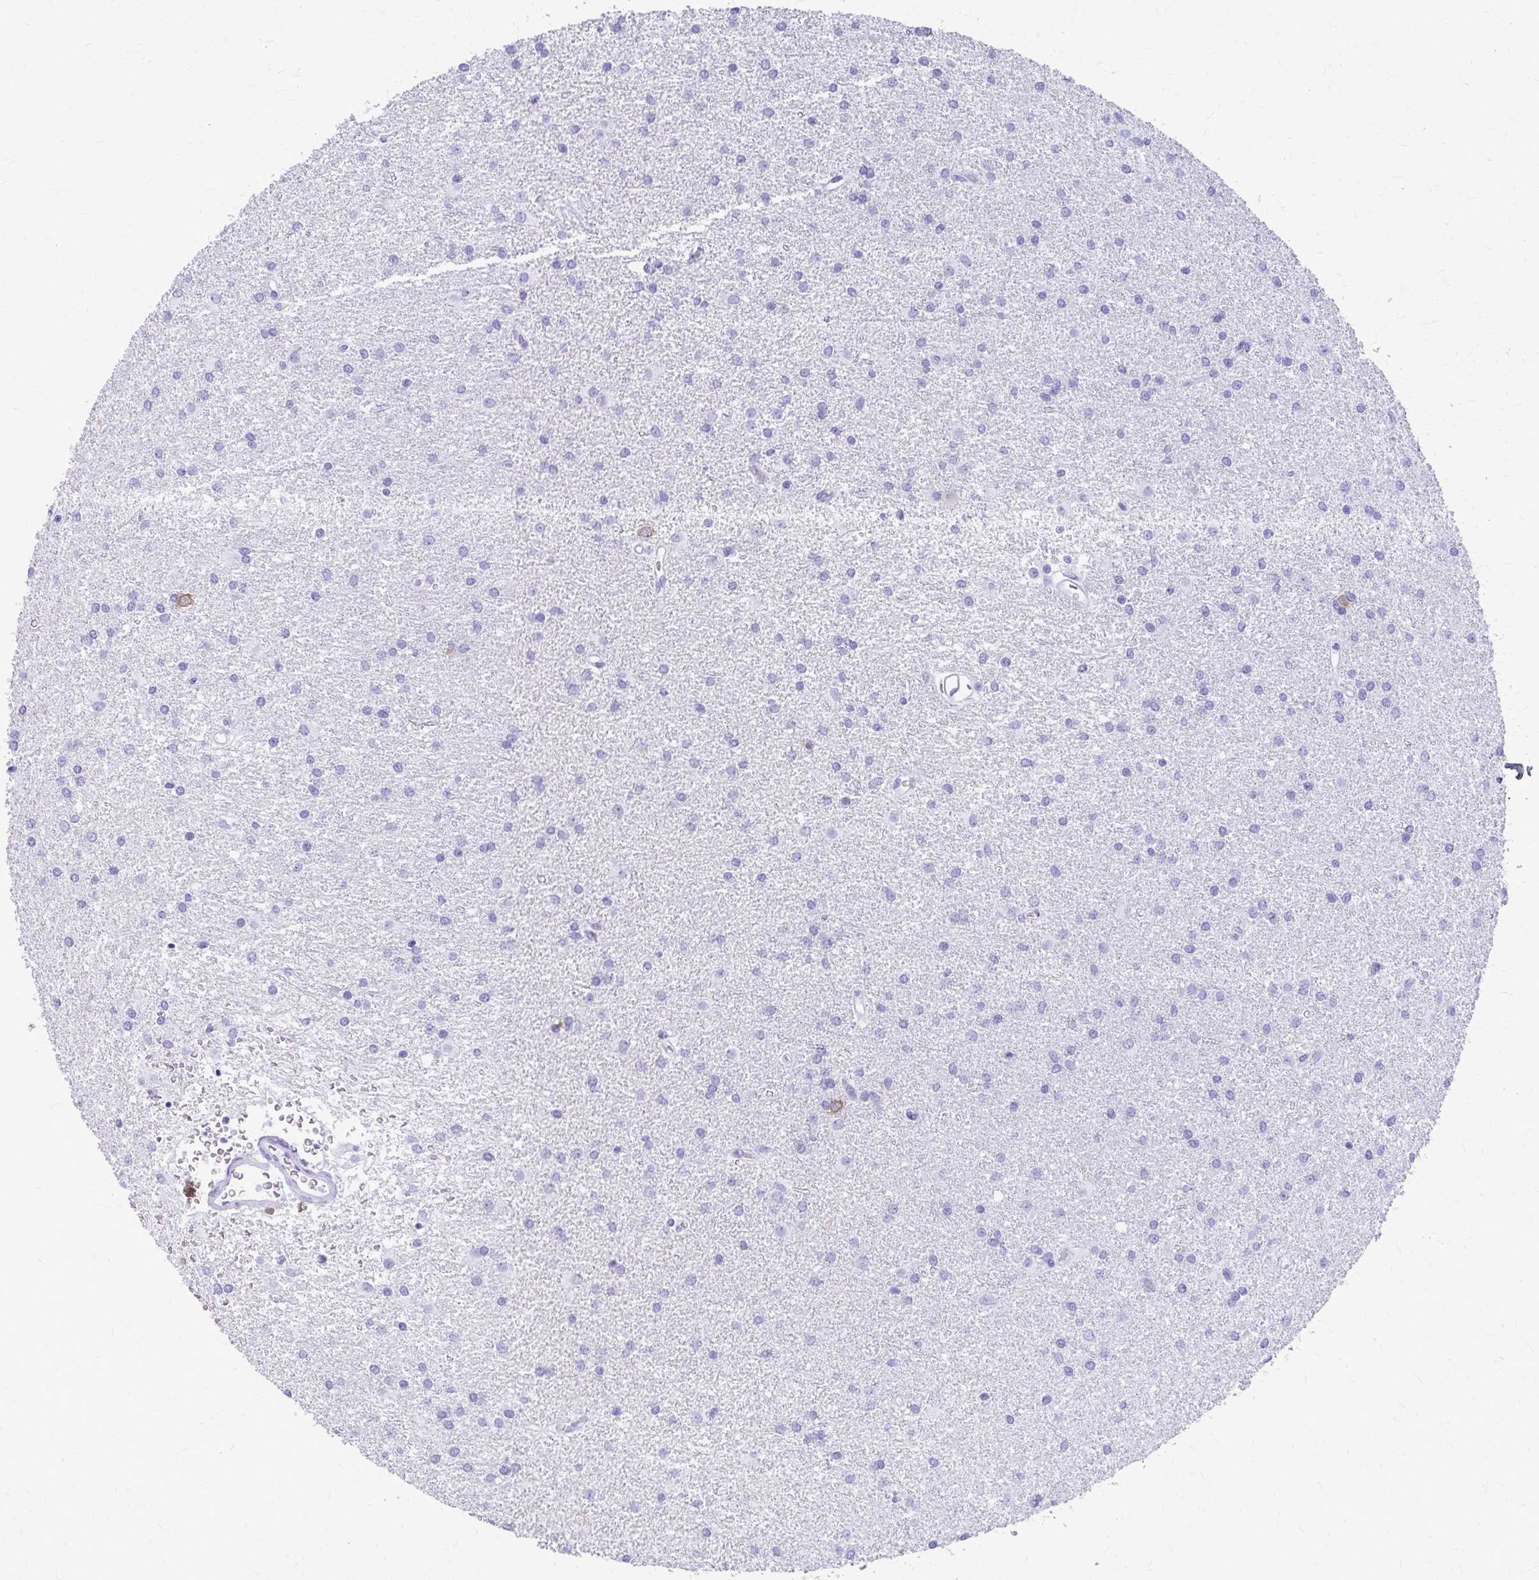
{"staining": {"intensity": "negative", "quantity": "none", "location": "none"}, "tissue": "glioma", "cell_type": "Tumor cells", "image_type": "cancer", "snomed": [{"axis": "morphology", "description": "Glioma, malignant, High grade"}, {"axis": "topography", "description": "Brain"}], "caption": "This is a photomicrograph of immunohistochemistry (IHC) staining of malignant glioma (high-grade), which shows no positivity in tumor cells. Brightfield microscopy of immunohistochemistry stained with DAB (brown) and hematoxylin (blue), captured at high magnification.", "gene": "CELF5", "patient": {"sex": "female", "age": 50}}